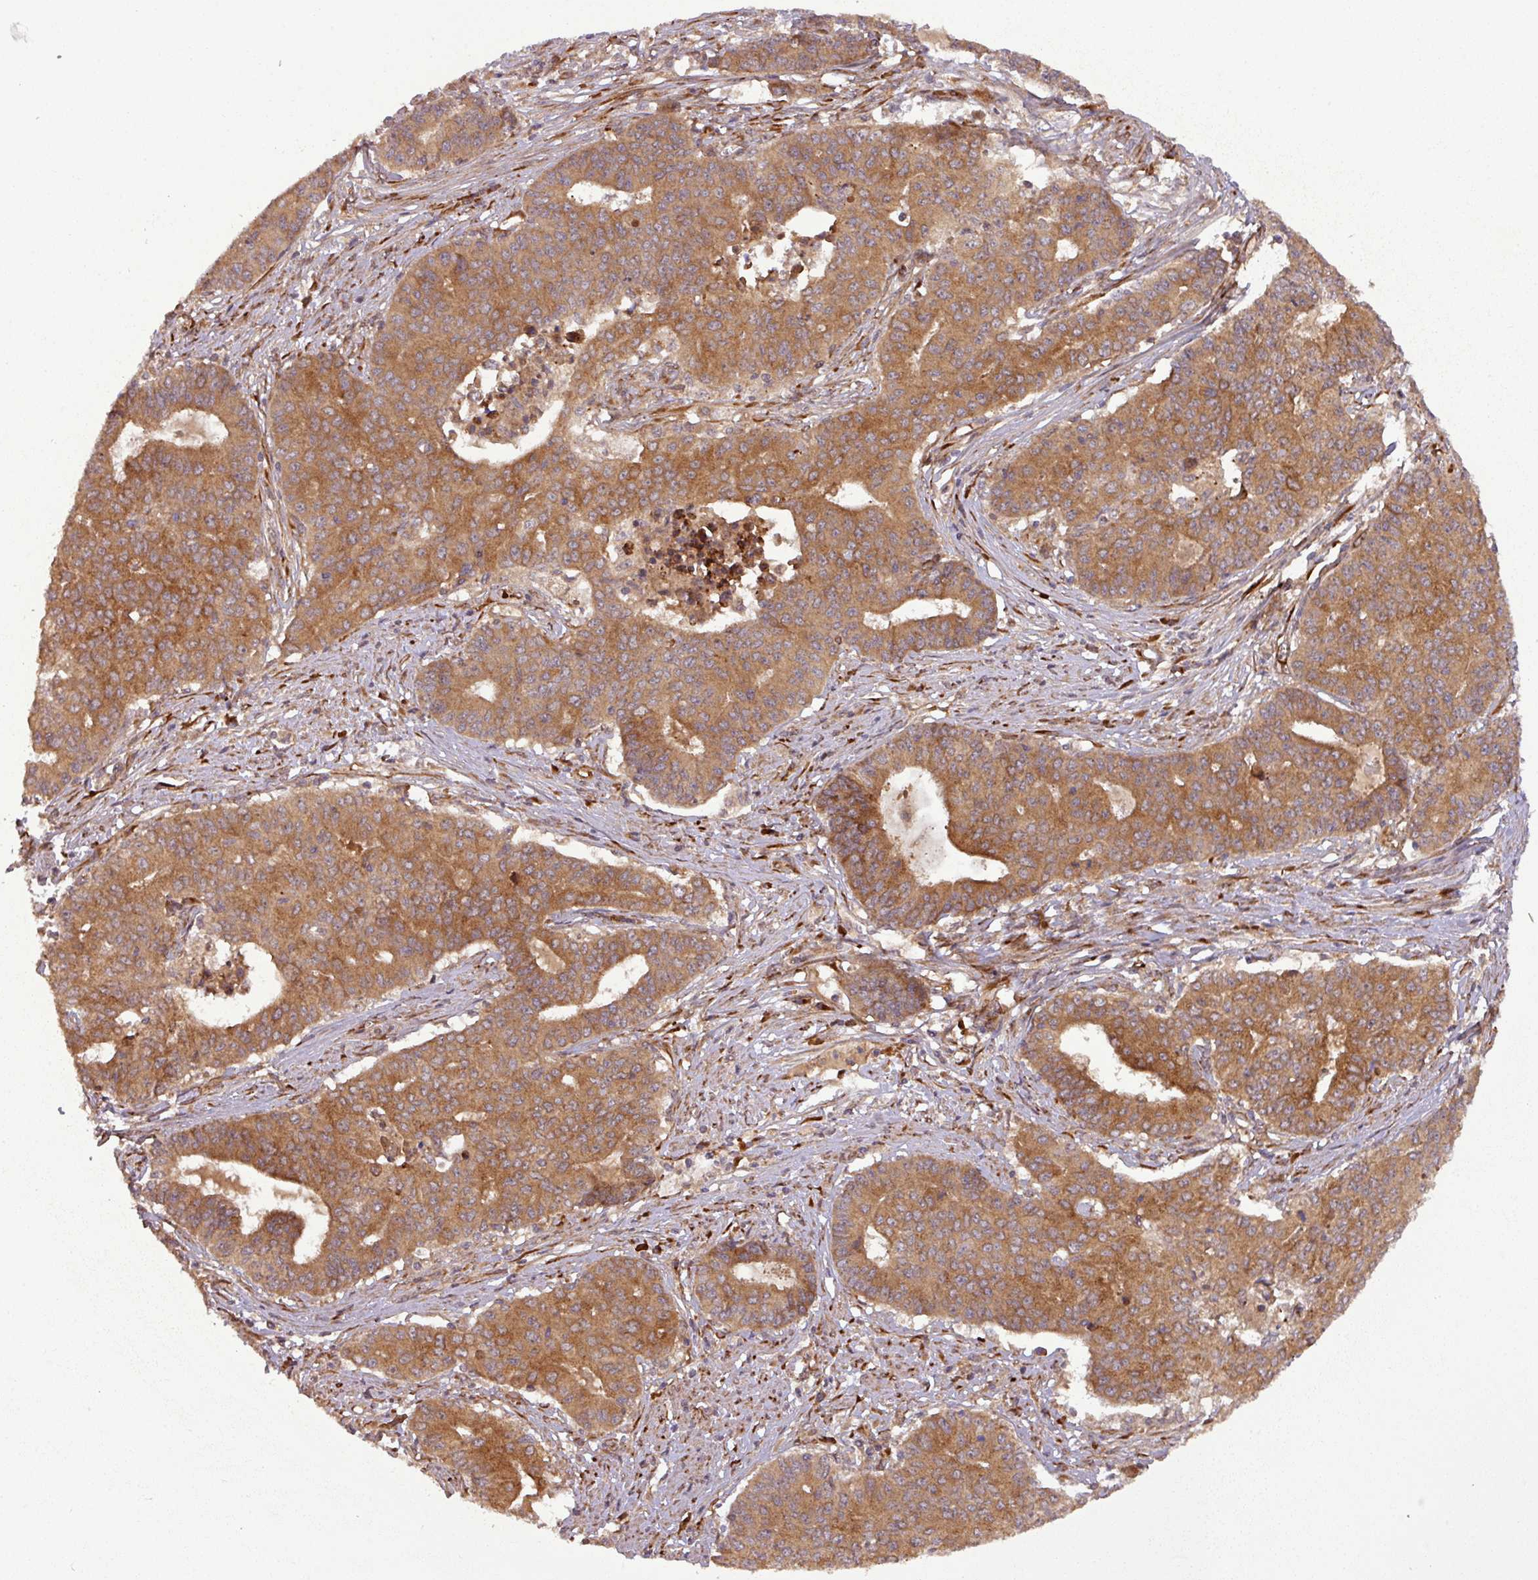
{"staining": {"intensity": "strong", "quantity": ">75%", "location": "cytoplasmic/membranous"}, "tissue": "endometrial cancer", "cell_type": "Tumor cells", "image_type": "cancer", "snomed": [{"axis": "morphology", "description": "Adenocarcinoma, NOS"}, {"axis": "topography", "description": "Endometrium"}], "caption": "IHC histopathology image of neoplastic tissue: endometrial cancer (adenocarcinoma) stained using immunohistochemistry demonstrates high levels of strong protein expression localized specifically in the cytoplasmic/membranous of tumor cells, appearing as a cytoplasmic/membranous brown color.", "gene": "ART1", "patient": {"sex": "female", "age": 59}}